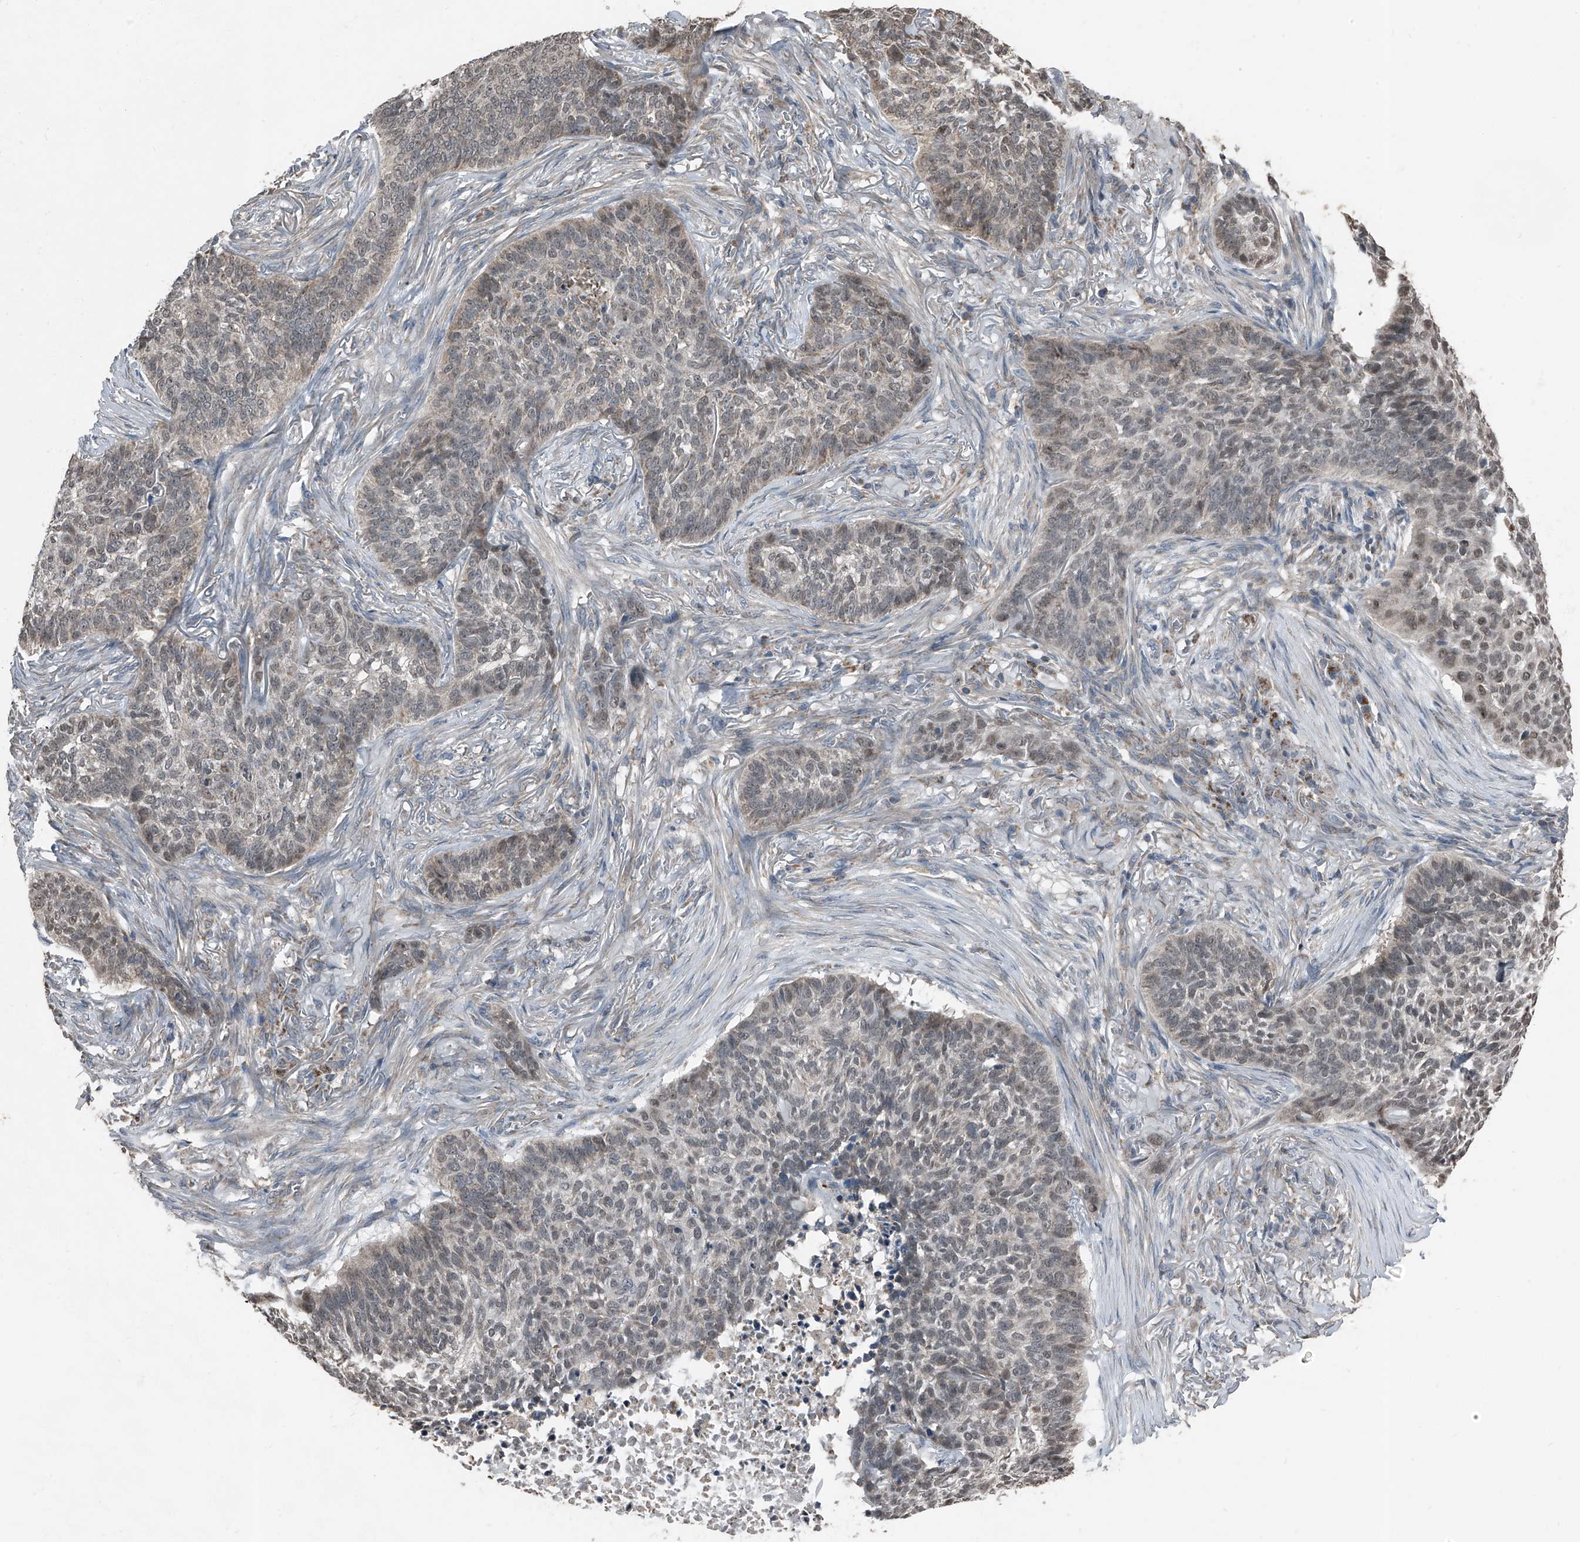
{"staining": {"intensity": "weak", "quantity": "<25%", "location": "nuclear"}, "tissue": "skin cancer", "cell_type": "Tumor cells", "image_type": "cancer", "snomed": [{"axis": "morphology", "description": "Basal cell carcinoma"}, {"axis": "topography", "description": "Skin"}], "caption": "Skin cancer stained for a protein using immunohistochemistry shows no expression tumor cells.", "gene": "CHRNA7", "patient": {"sex": "male", "age": 85}}